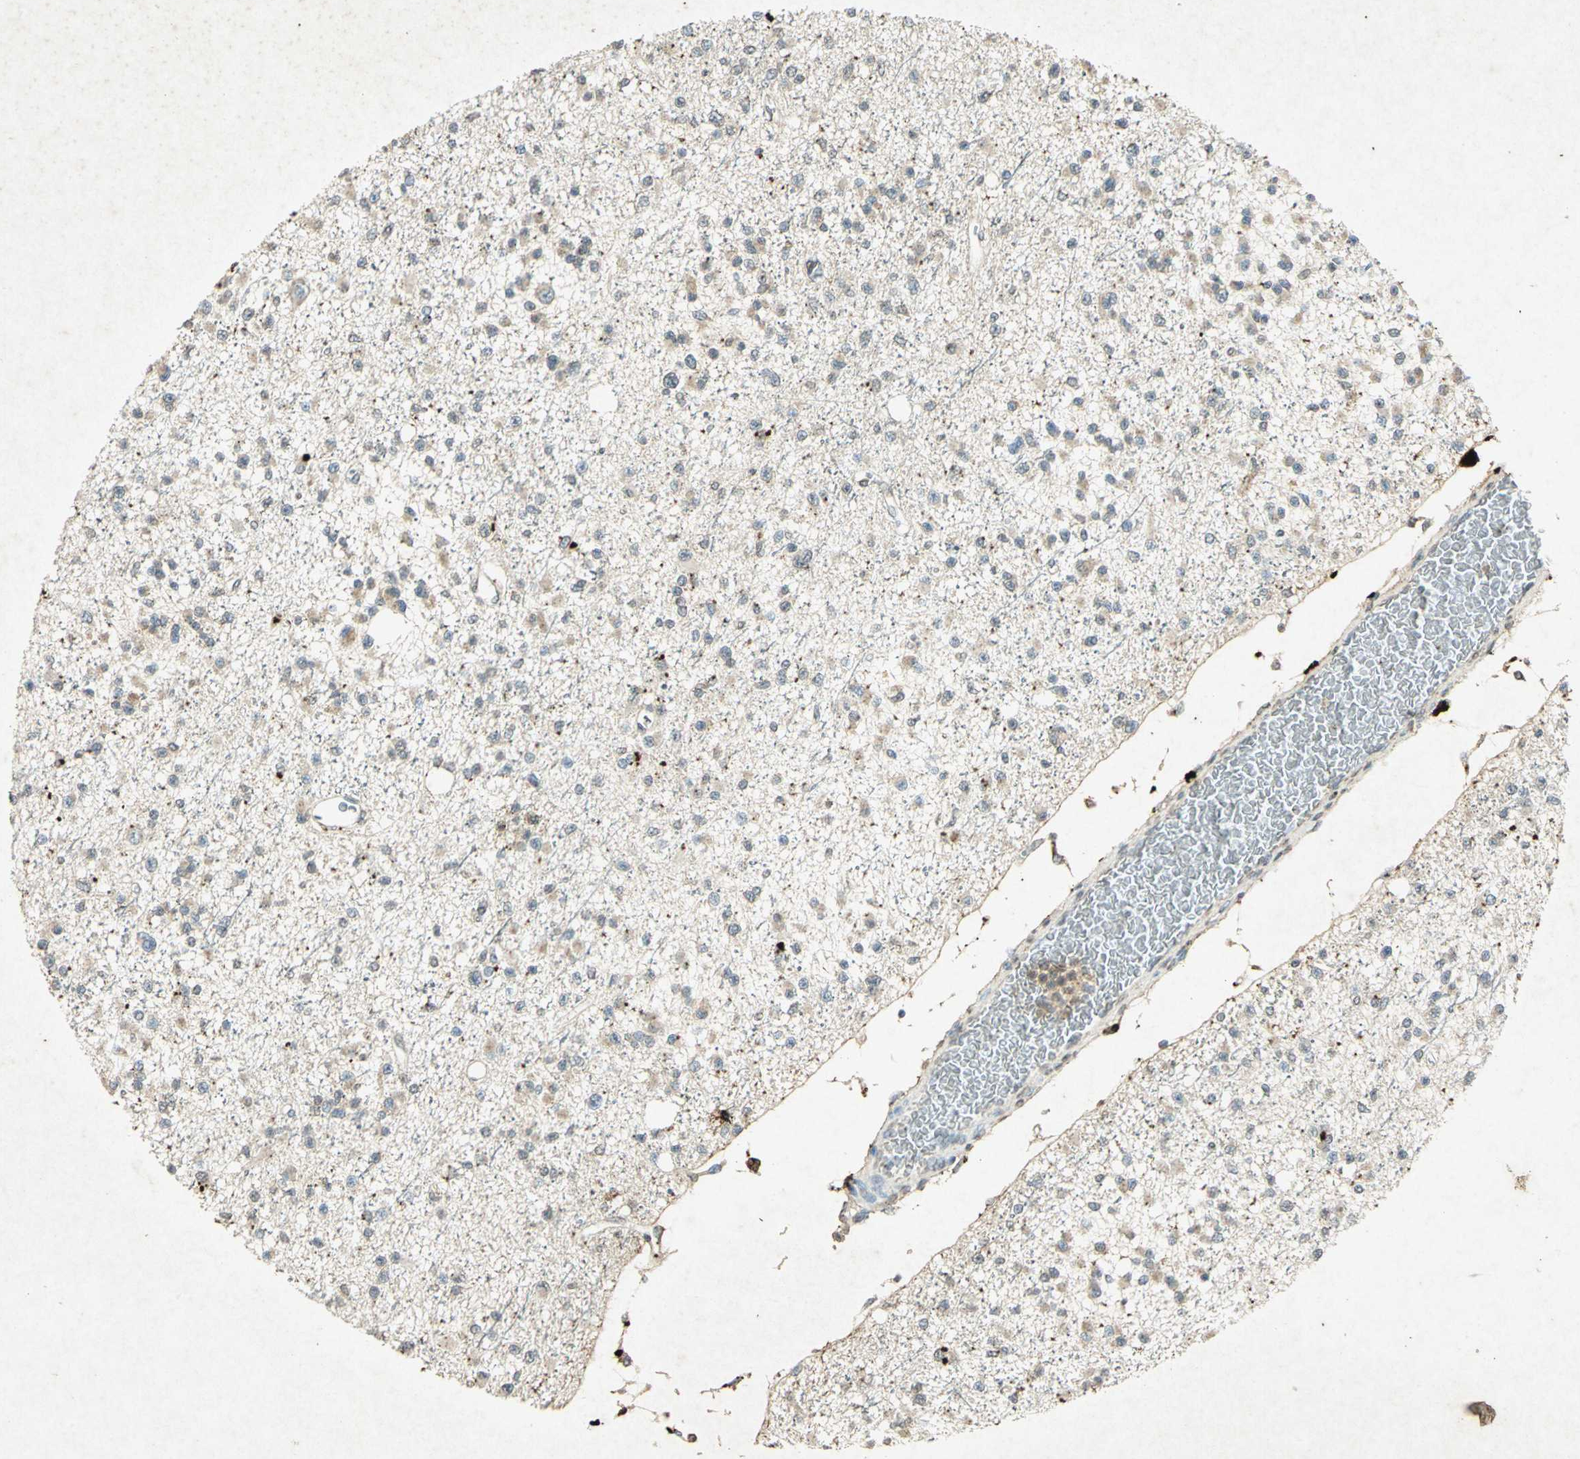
{"staining": {"intensity": "weak", "quantity": "25%-75%", "location": "cytoplasmic/membranous"}, "tissue": "glioma", "cell_type": "Tumor cells", "image_type": "cancer", "snomed": [{"axis": "morphology", "description": "Glioma, malignant, Low grade"}, {"axis": "topography", "description": "Brain"}], "caption": "Immunohistochemical staining of glioma shows weak cytoplasmic/membranous protein expression in approximately 25%-75% of tumor cells.", "gene": "PSEN1", "patient": {"sex": "female", "age": 22}}